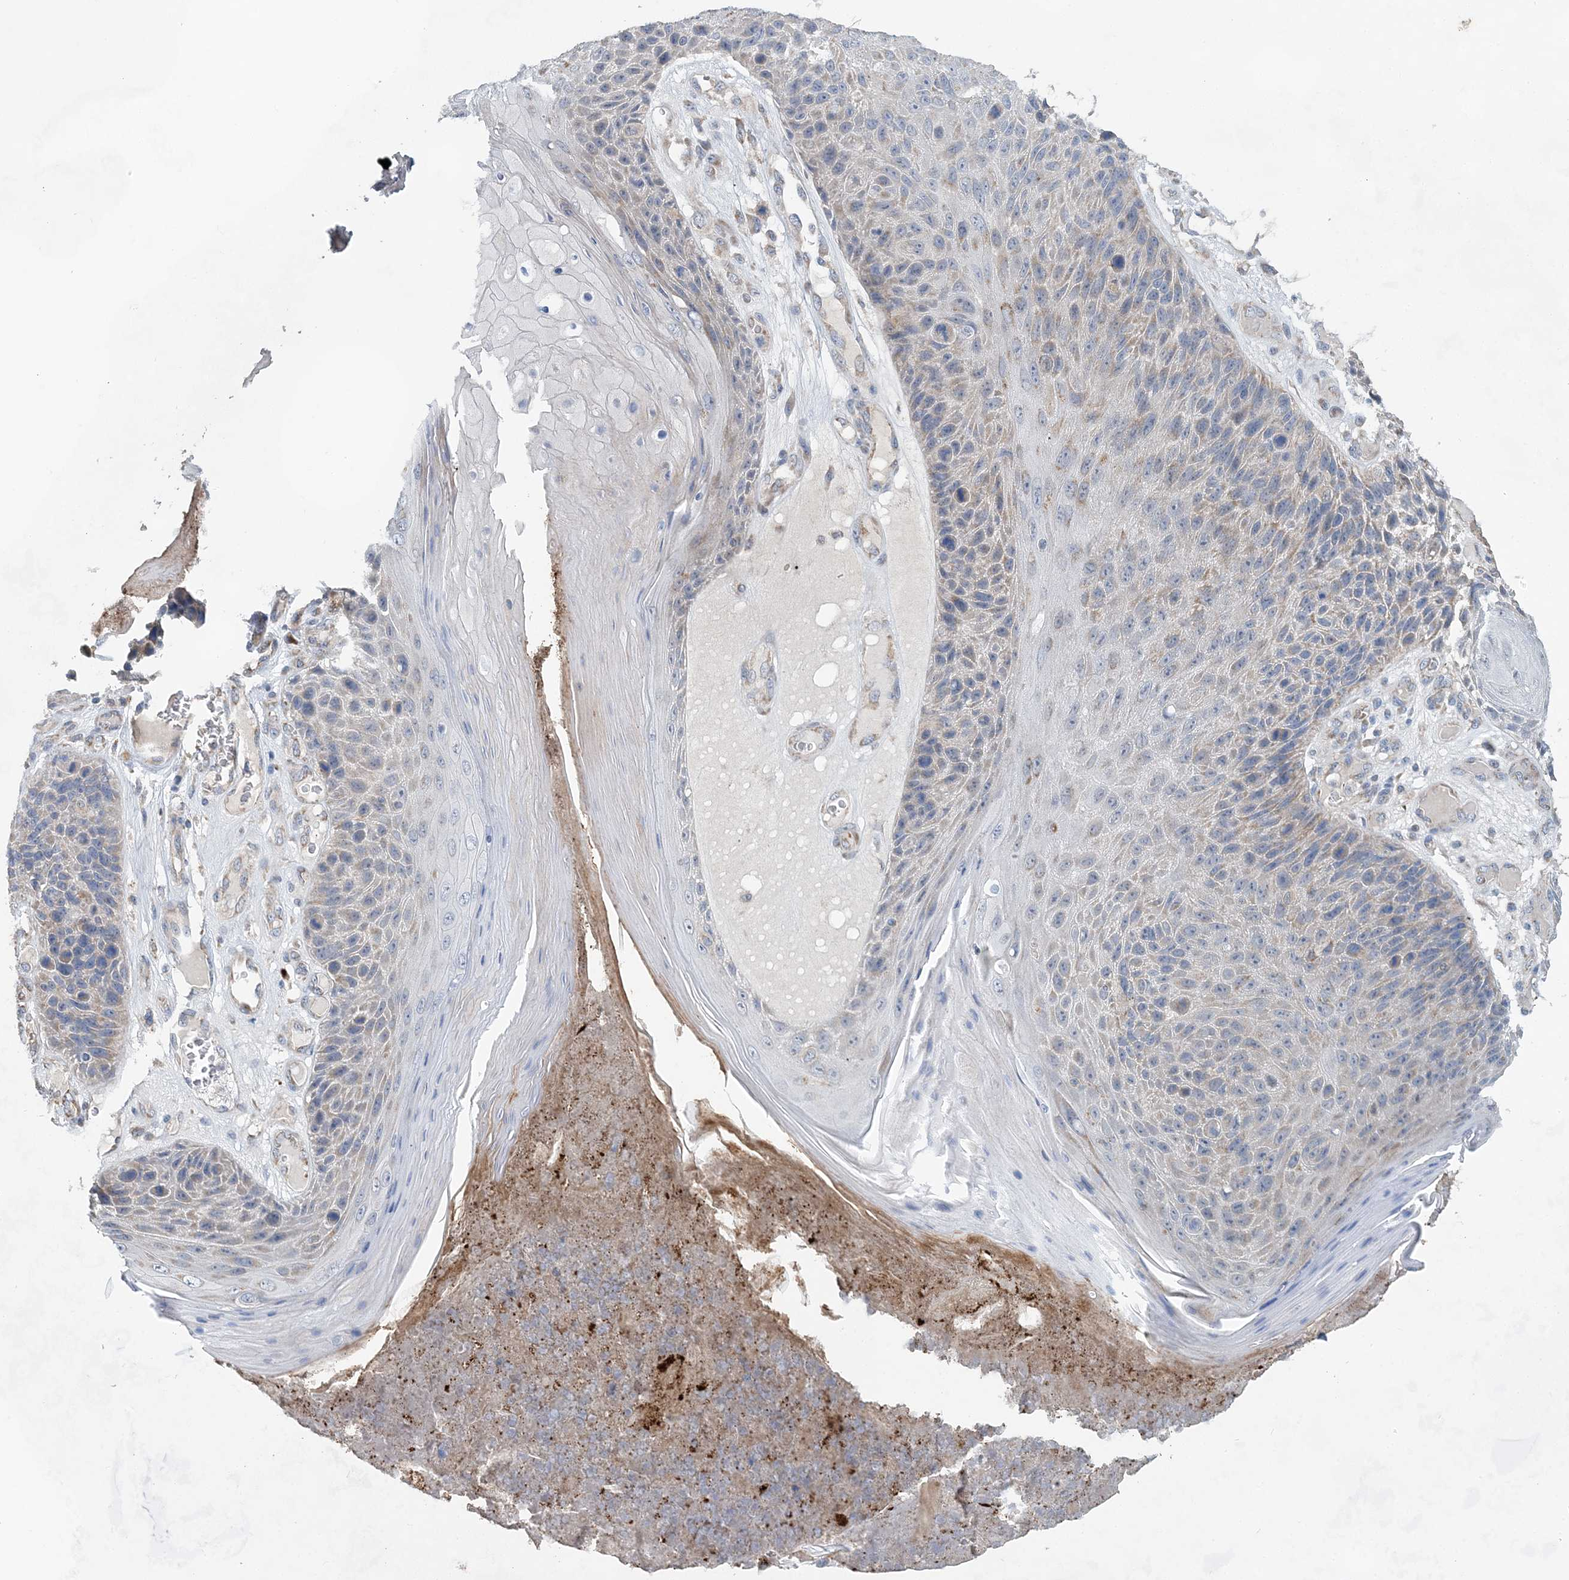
{"staining": {"intensity": "weak", "quantity": "<25%", "location": "cytoplasmic/membranous"}, "tissue": "skin cancer", "cell_type": "Tumor cells", "image_type": "cancer", "snomed": [{"axis": "morphology", "description": "Squamous cell carcinoma, NOS"}, {"axis": "topography", "description": "Skin"}], "caption": "The photomicrograph shows no significant expression in tumor cells of squamous cell carcinoma (skin).", "gene": "TRAPPC13", "patient": {"sex": "female", "age": 88}}